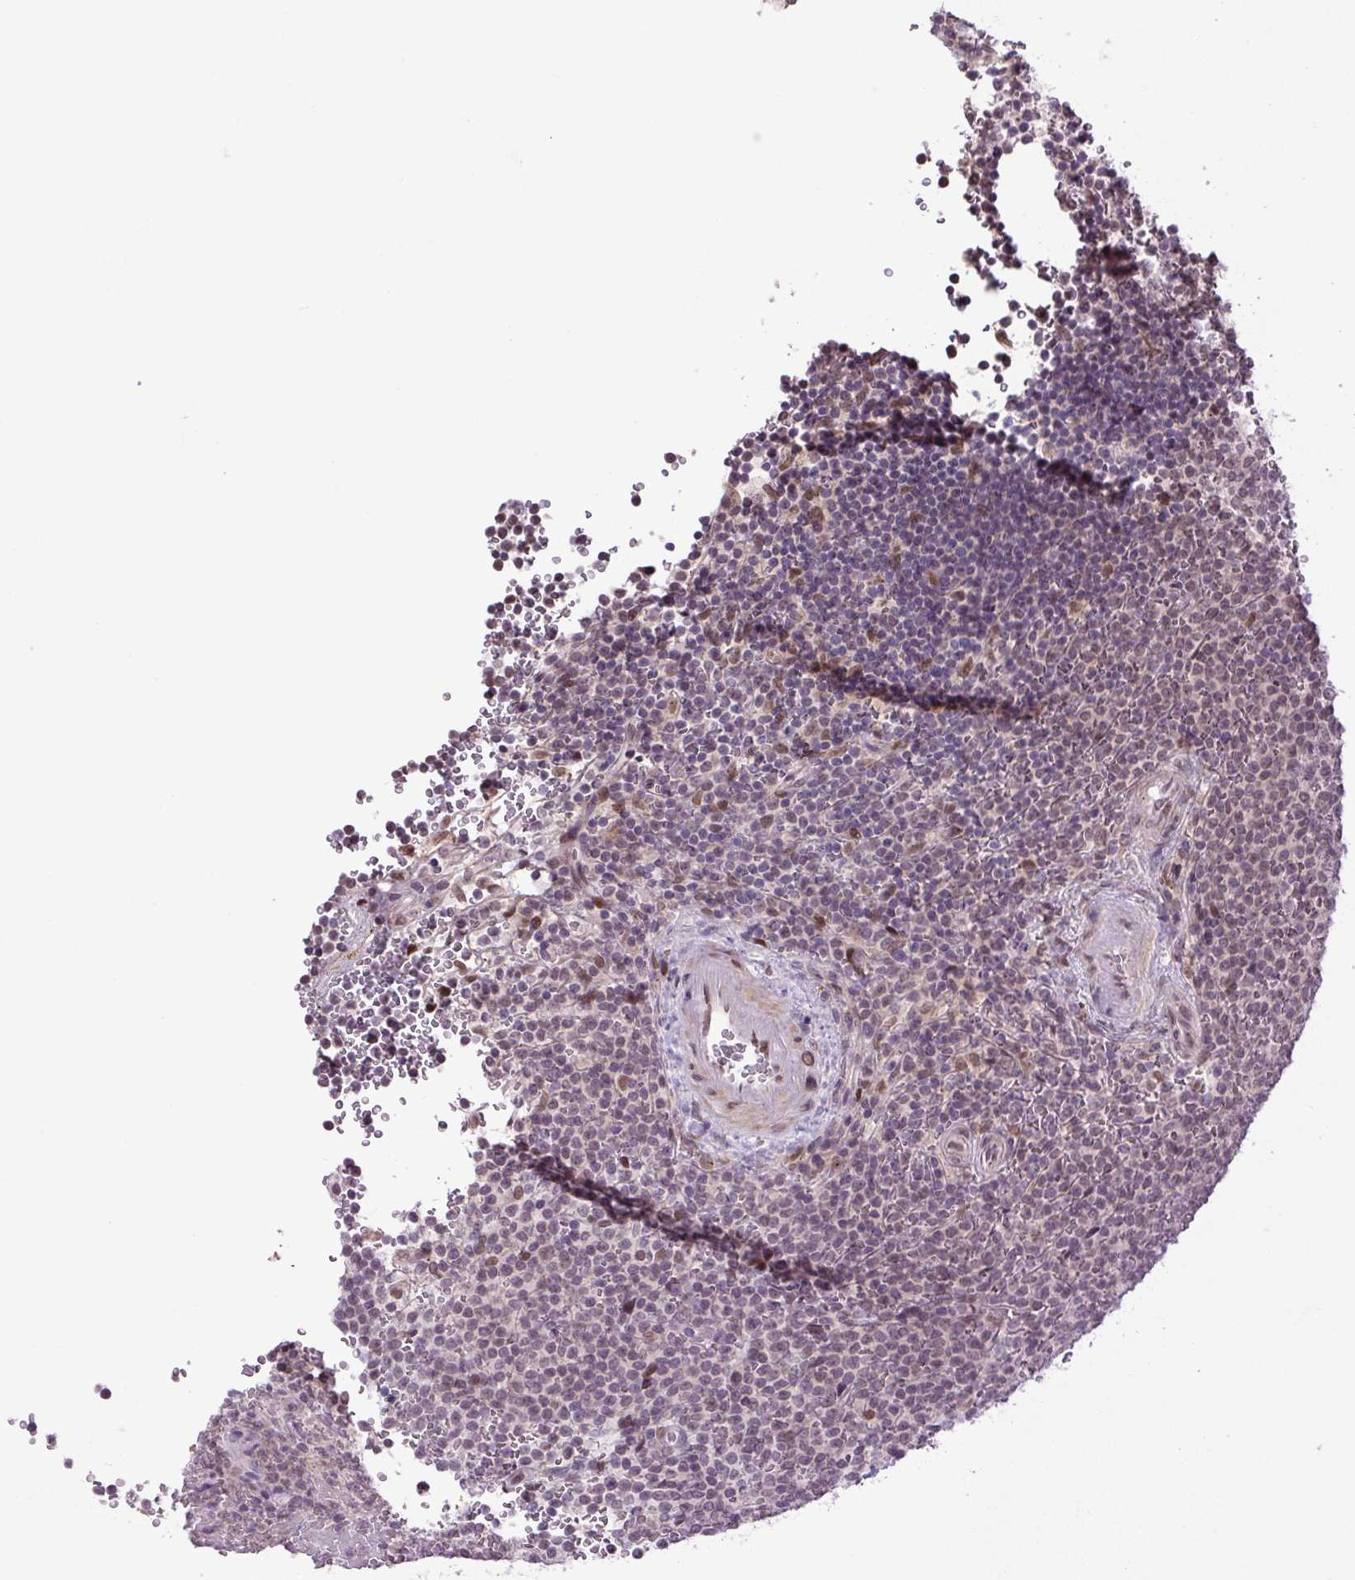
{"staining": {"intensity": "moderate", "quantity": "25%-75%", "location": "nuclear"}, "tissue": "lymphoma", "cell_type": "Tumor cells", "image_type": "cancer", "snomed": [{"axis": "morphology", "description": "Malignant lymphoma, non-Hodgkin's type, Low grade"}, {"axis": "topography", "description": "Spleen"}], "caption": "High-magnification brightfield microscopy of malignant lymphoma, non-Hodgkin's type (low-grade) stained with DAB (3,3'-diaminobenzidine) (brown) and counterstained with hematoxylin (blue). tumor cells exhibit moderate nuclear expression is seen in about25%-75% of cells.", "gene": "KPNA1", "patient": {"sex": "male", "age": 60}}